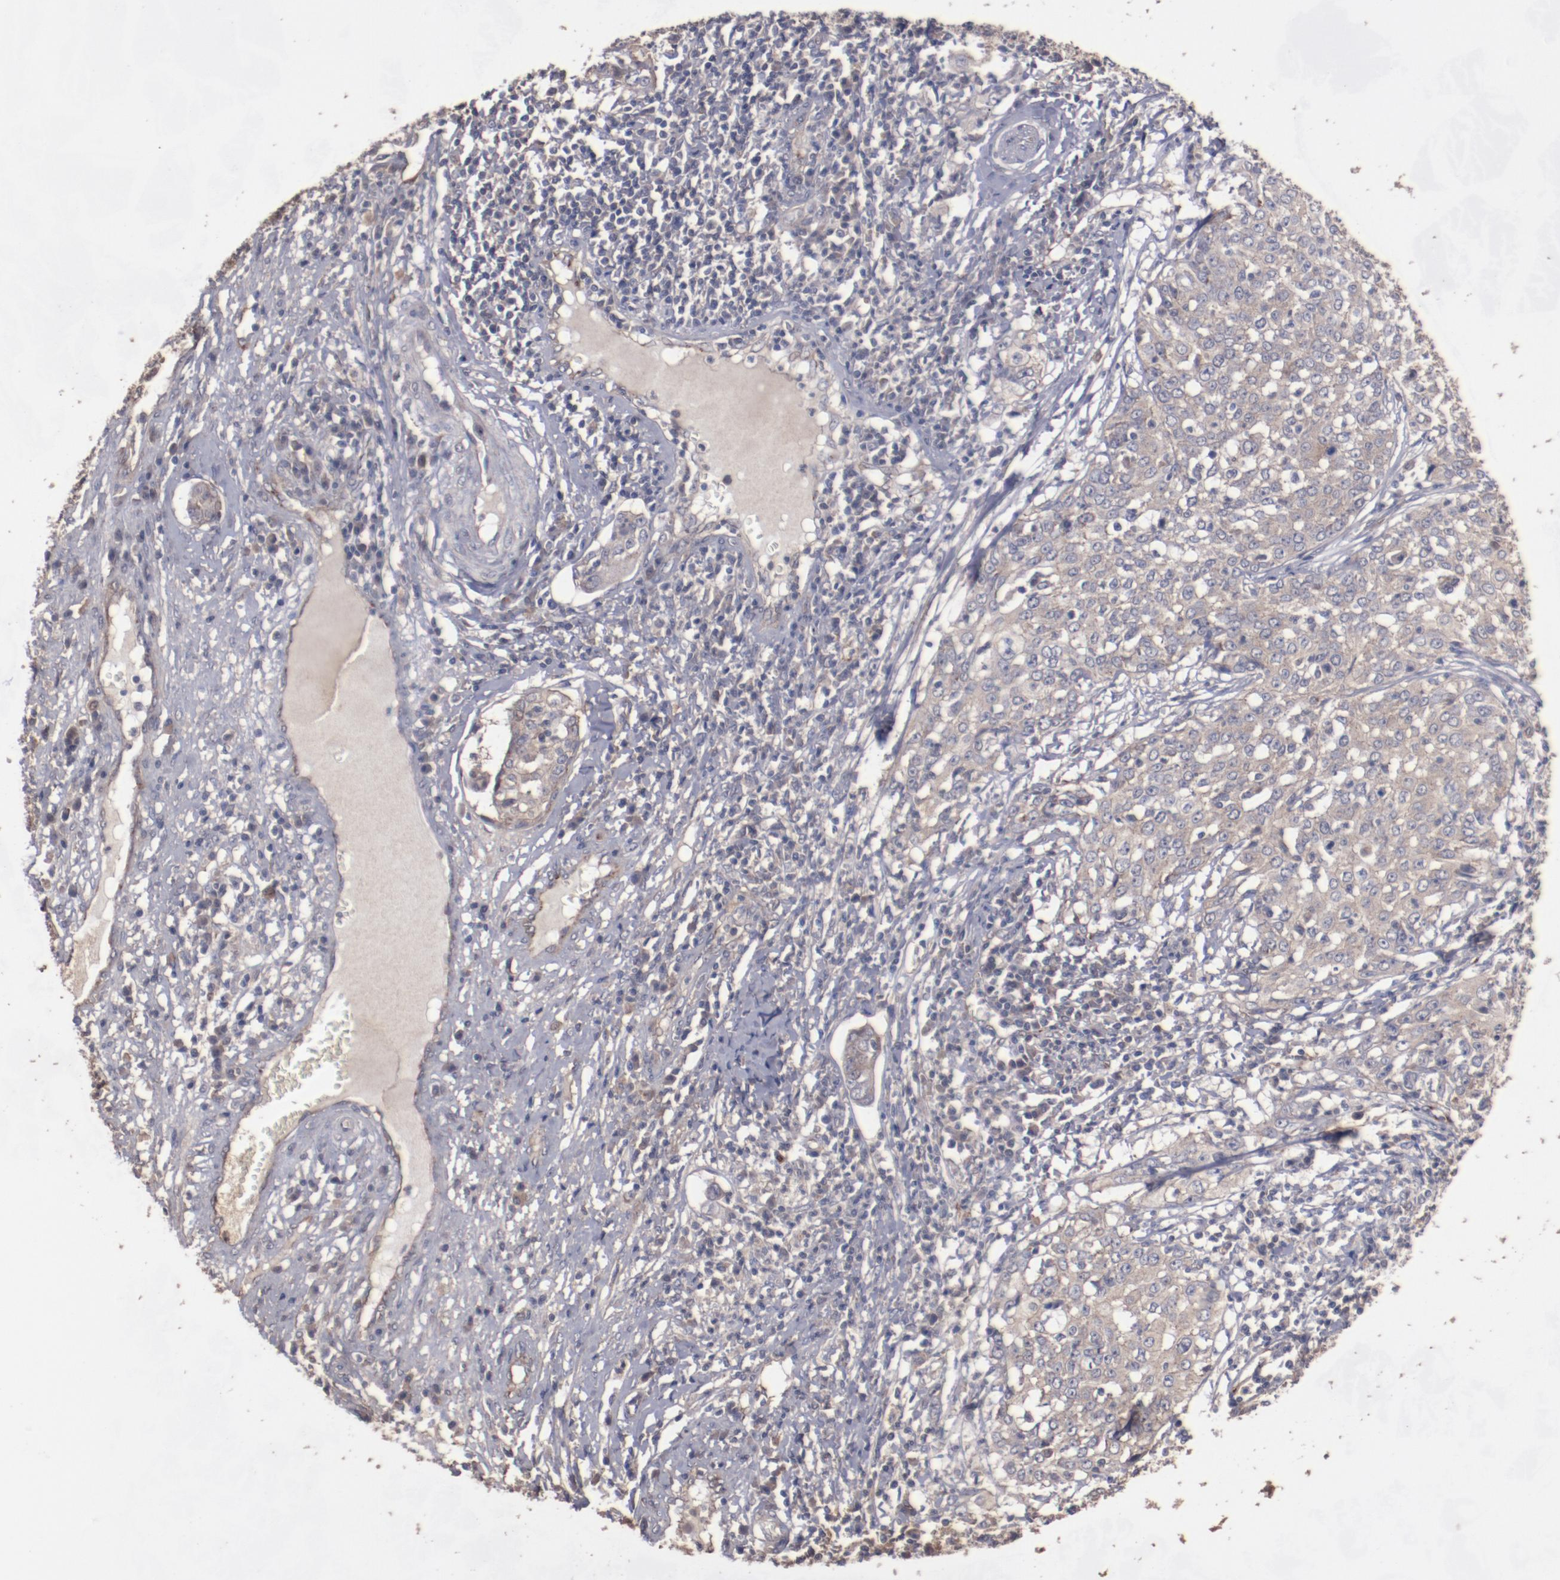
{"staining": {"intensity": "moderate", "quantity": ">75%", "location": "cytoplasmic/membranous"}, "tissue": "cervical cancer", "cell_type": "Tumor cells", "image_type": "cancer", "snomed": [{"axis": "morphology", "description": "Squamous cell carcinoma, NOS"}, {"axis": "topography", "description": "Cervix"}], "caption": "IHC of human squamous cell carcinoma (cervical) reveals medium levels of moderate cytoplasmic/membranous staining in approximately >75% of tumor cells. The protein of interest is stained brown, and the nuclei are stained in blue (DAB (3,3'-diaminobenzidine) IHC with brightfield microscopy, high magnification).", "gene": "DIPK2B", "patient": {"sex": "female", "age": 39}}